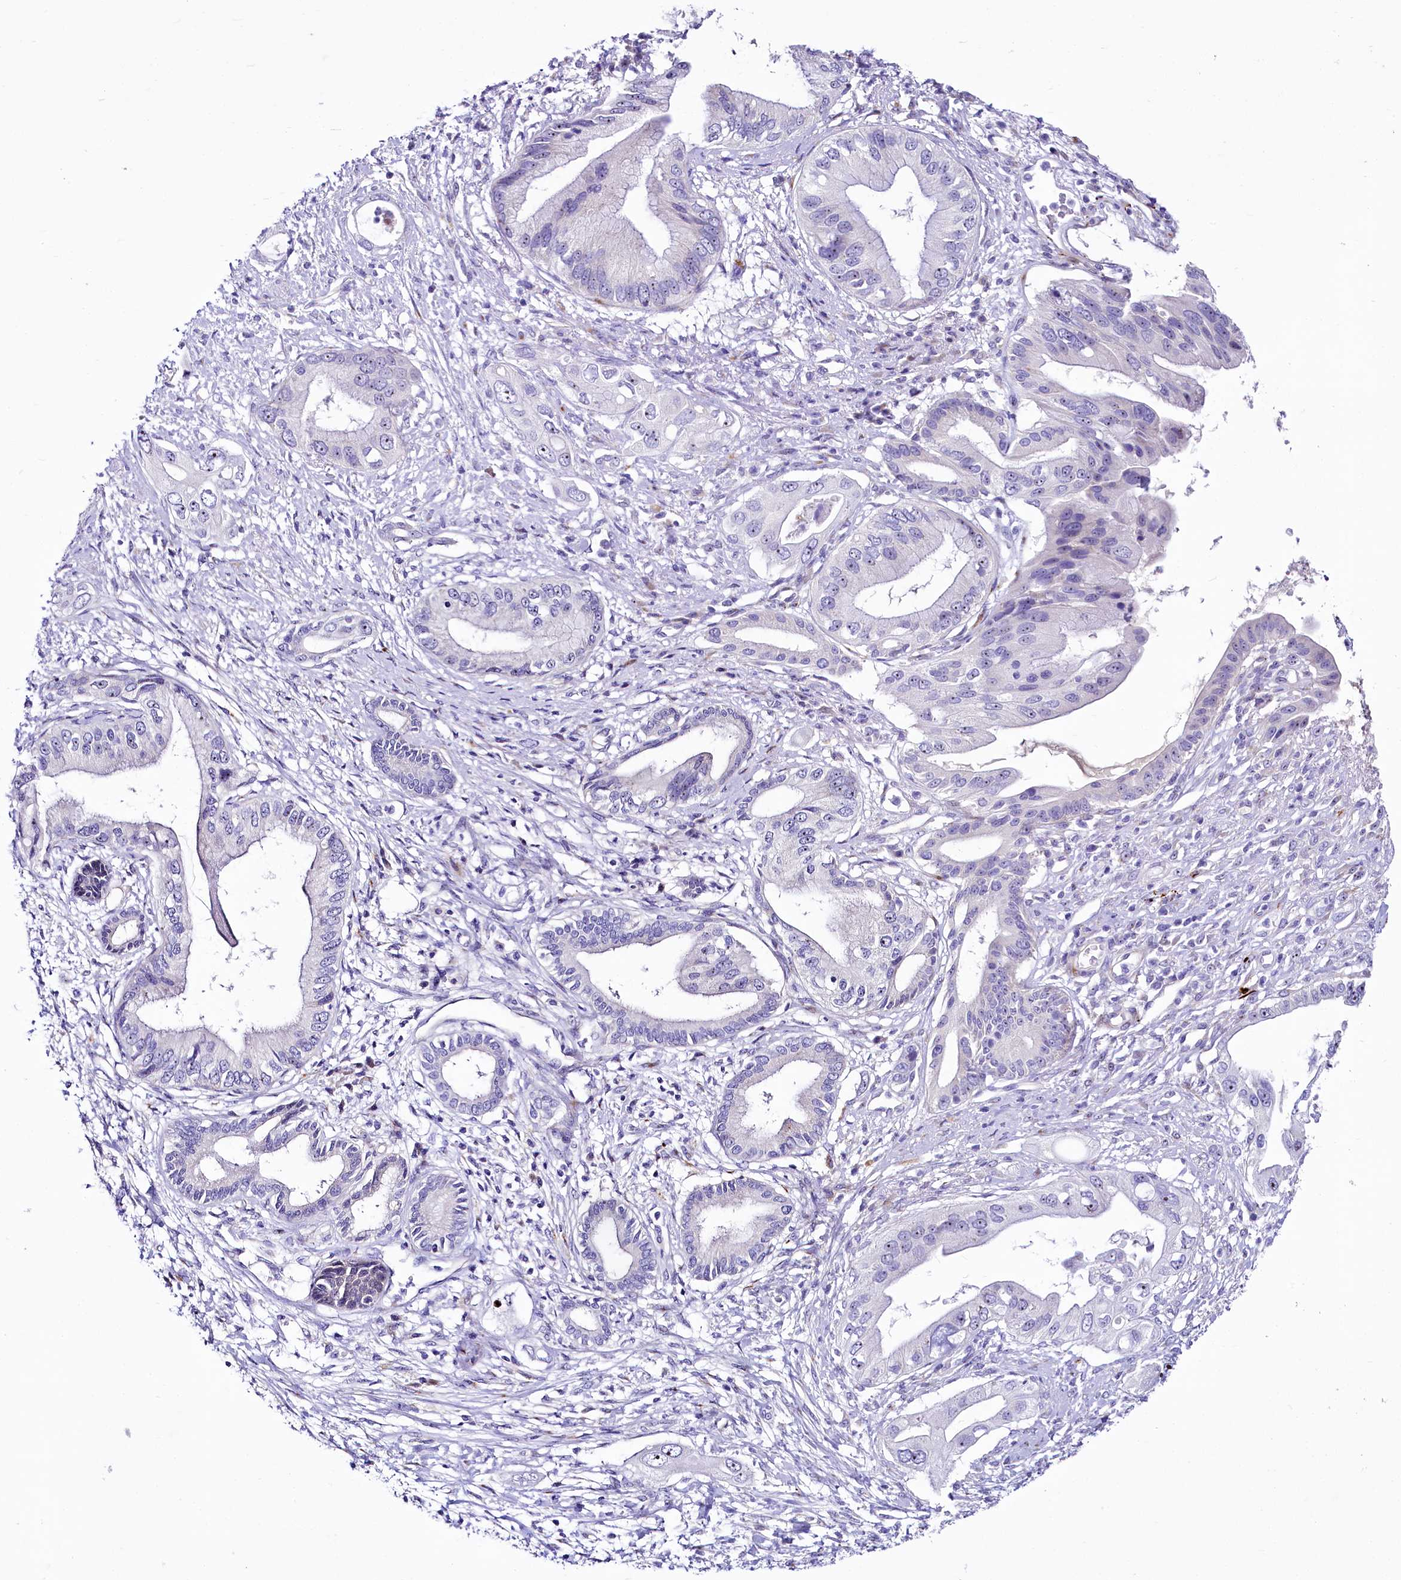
{"staining": {"intensity": "negative", "quantity": "none", "location": "none"}, "tissue": "pancreatic cancer", "cell_type": "Tumor cells", "image_type": "cancer", "snomed": [{"axis": "morphology", "description": "Inflammation, NOS"}, {"axis": "morphology", "description": "Adenocarcinoma, NOS"}, {"axis": "topography", "description": "Pancreas"}], "caption": "Immunohistochemistry (IHC) image of neoplastic tissue: human pancreatic adenocarcinoma stained with DAB exhibits no significant protein staining in tumor cells. The staining was performed using DAB (3,3'-diaminobenzidine) to visualize the protein expression in brown, while the nuclei were stained in blue with hematoxylin (Magnification: 20x).", "gene": "SH3TC2", "patient": {"sex": "female", "age": 56}}